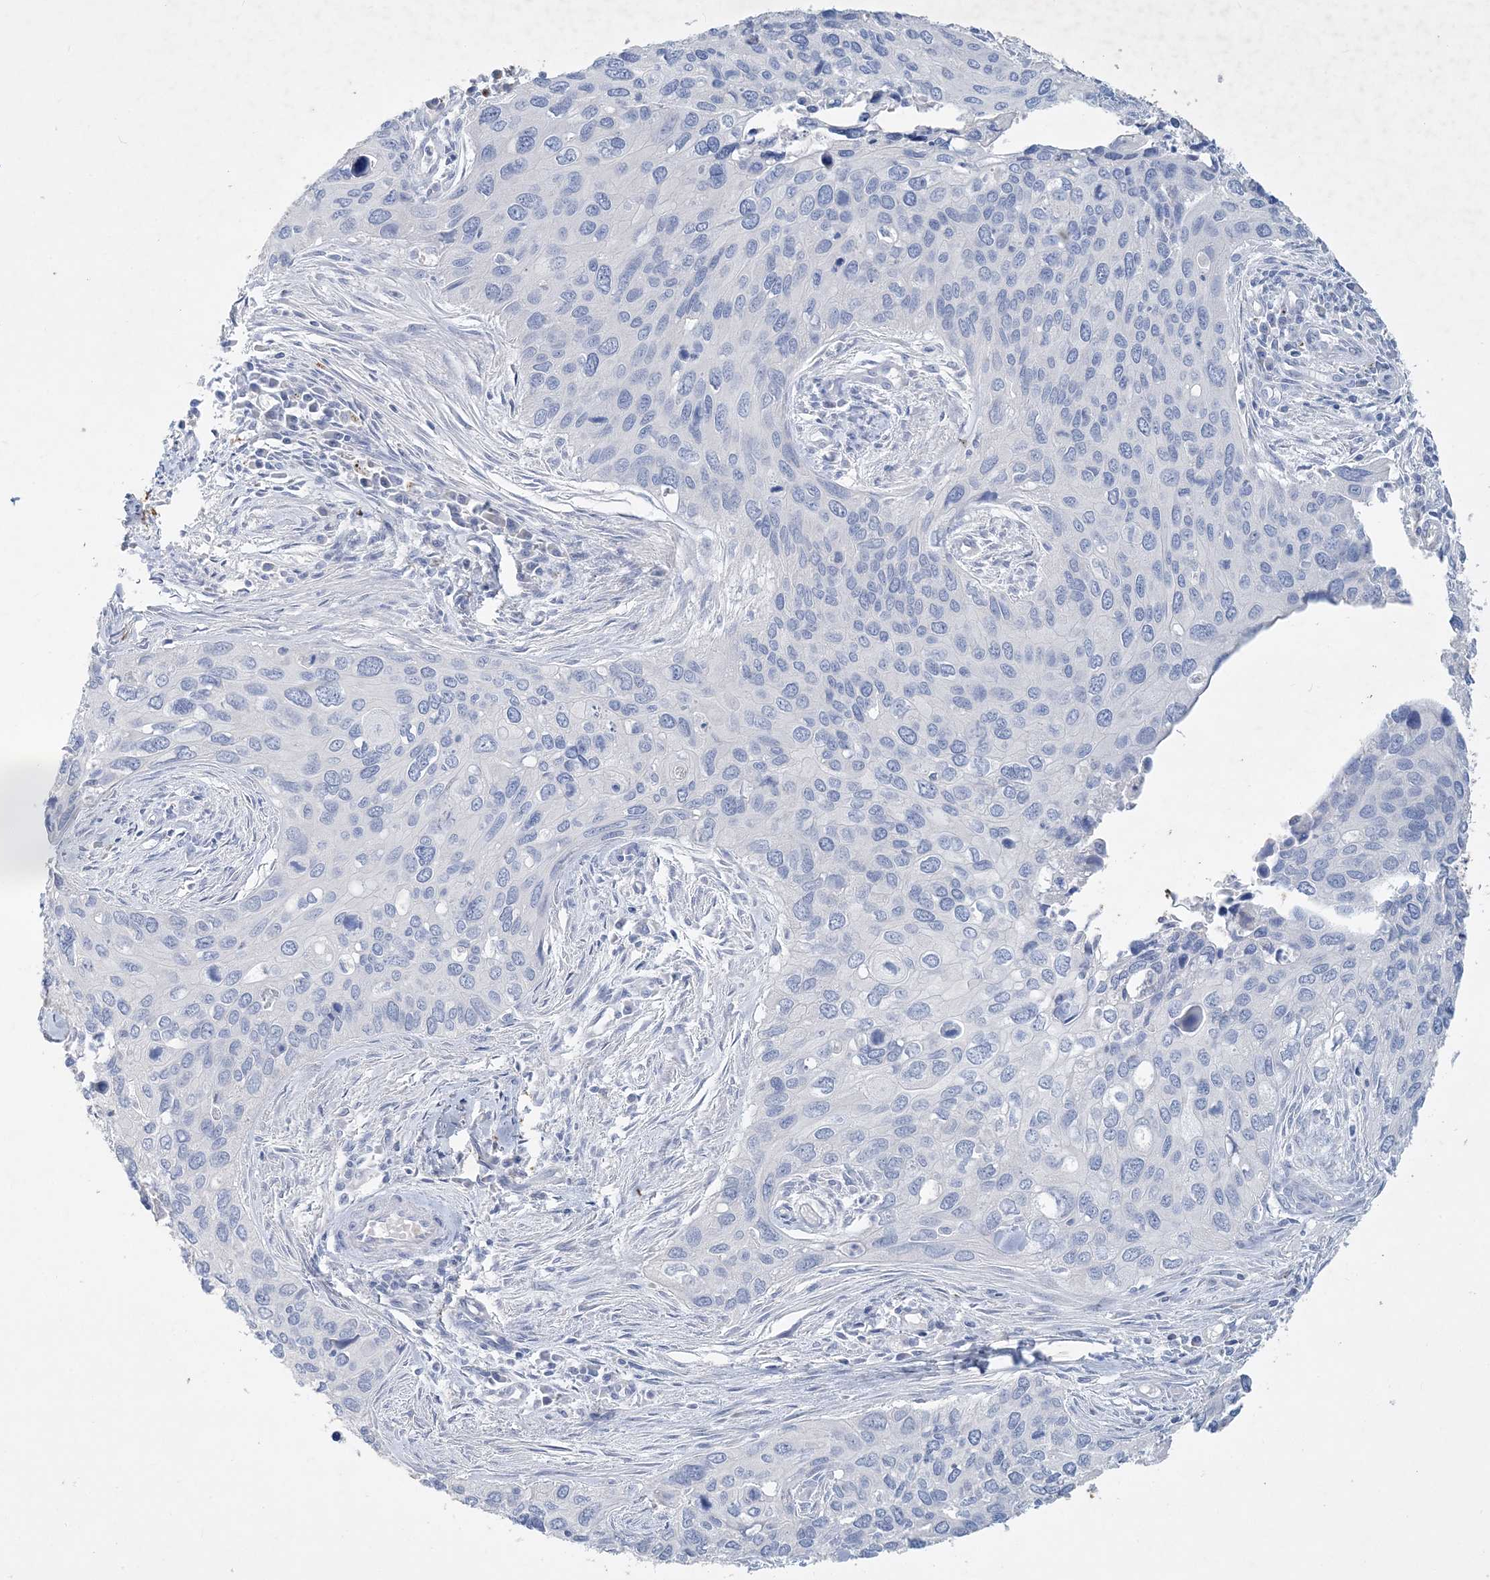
{"staining": {"intensity": "negative", "quantity": "none", "location": "none"}, "tissue": "cervical cancer", "cell_type": "Tumor cells", "image_type": "cancer", "snomed": [{"axis": "morphology", "description": "Squamous cell carcinoma, NOS"}, {"axis": "topography", "description": "Cervix"}], "caption": "Cervical squamous cell carcinoma was stained to show a protein in brown. There is no significant expression in tumor cells.", "gene": "COPS8", "patient": {"sex": "female", "age": 55}}